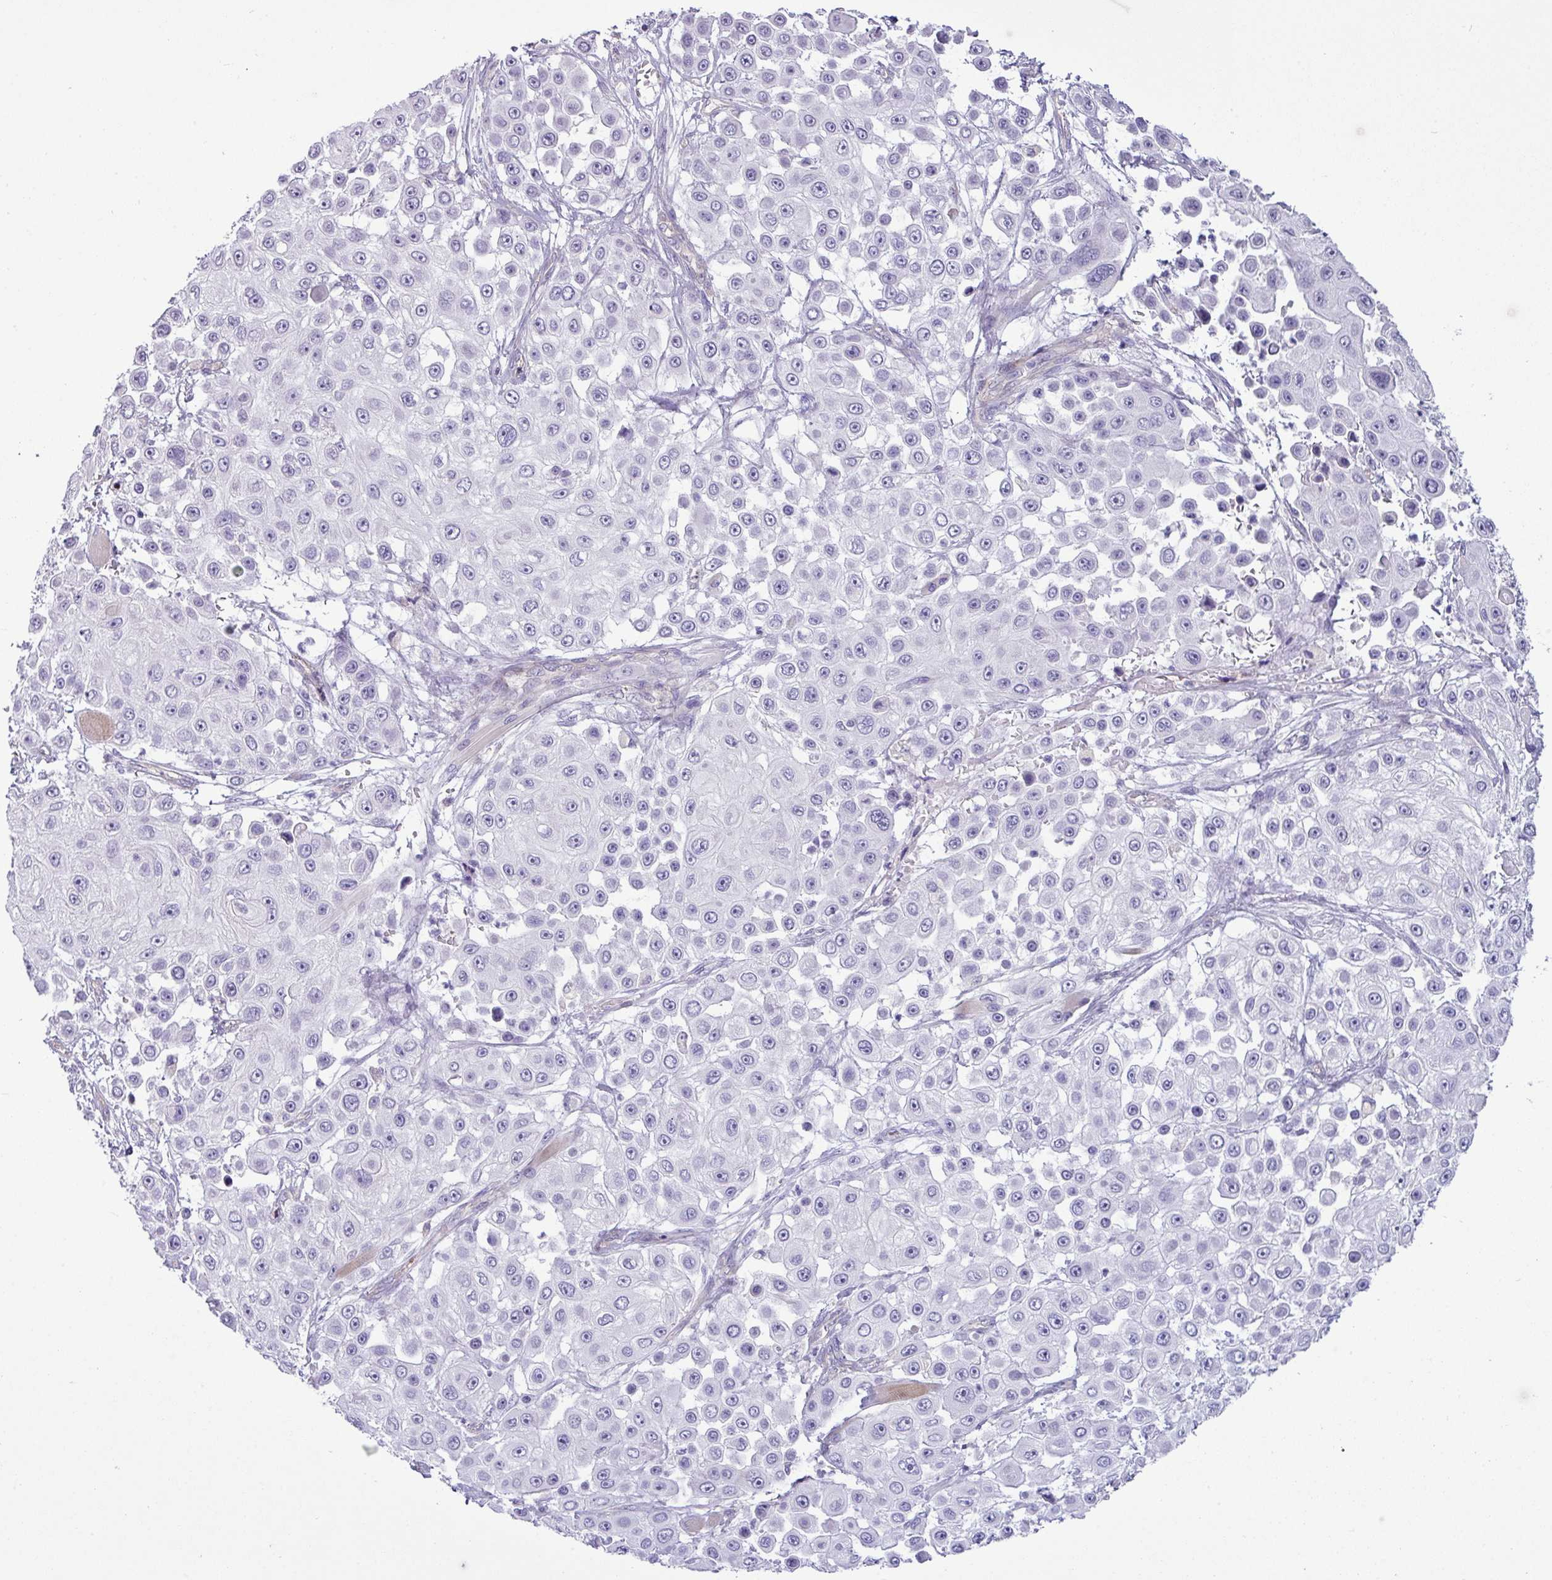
{"staining": {"intensity": "negative", "quantity": "none", "location": "none"}, "tissue": "skin cancer", "cell_type": "Tumor cells", "image_type": "cancer", "snomed": [{"axis": "morphology", "description": "Squamous cell carcinoma, NOS"}, {"axis": "topography", "description": "Skin"}], "caption": "IHC micrograph of neoplastic tissue: skin squamous cell carcinoma stained with DAB demonstrates no significant protein positivity in tumor cells.", "gene": "KIRREL3", "patient": {"sex": "male", "age": 67}}